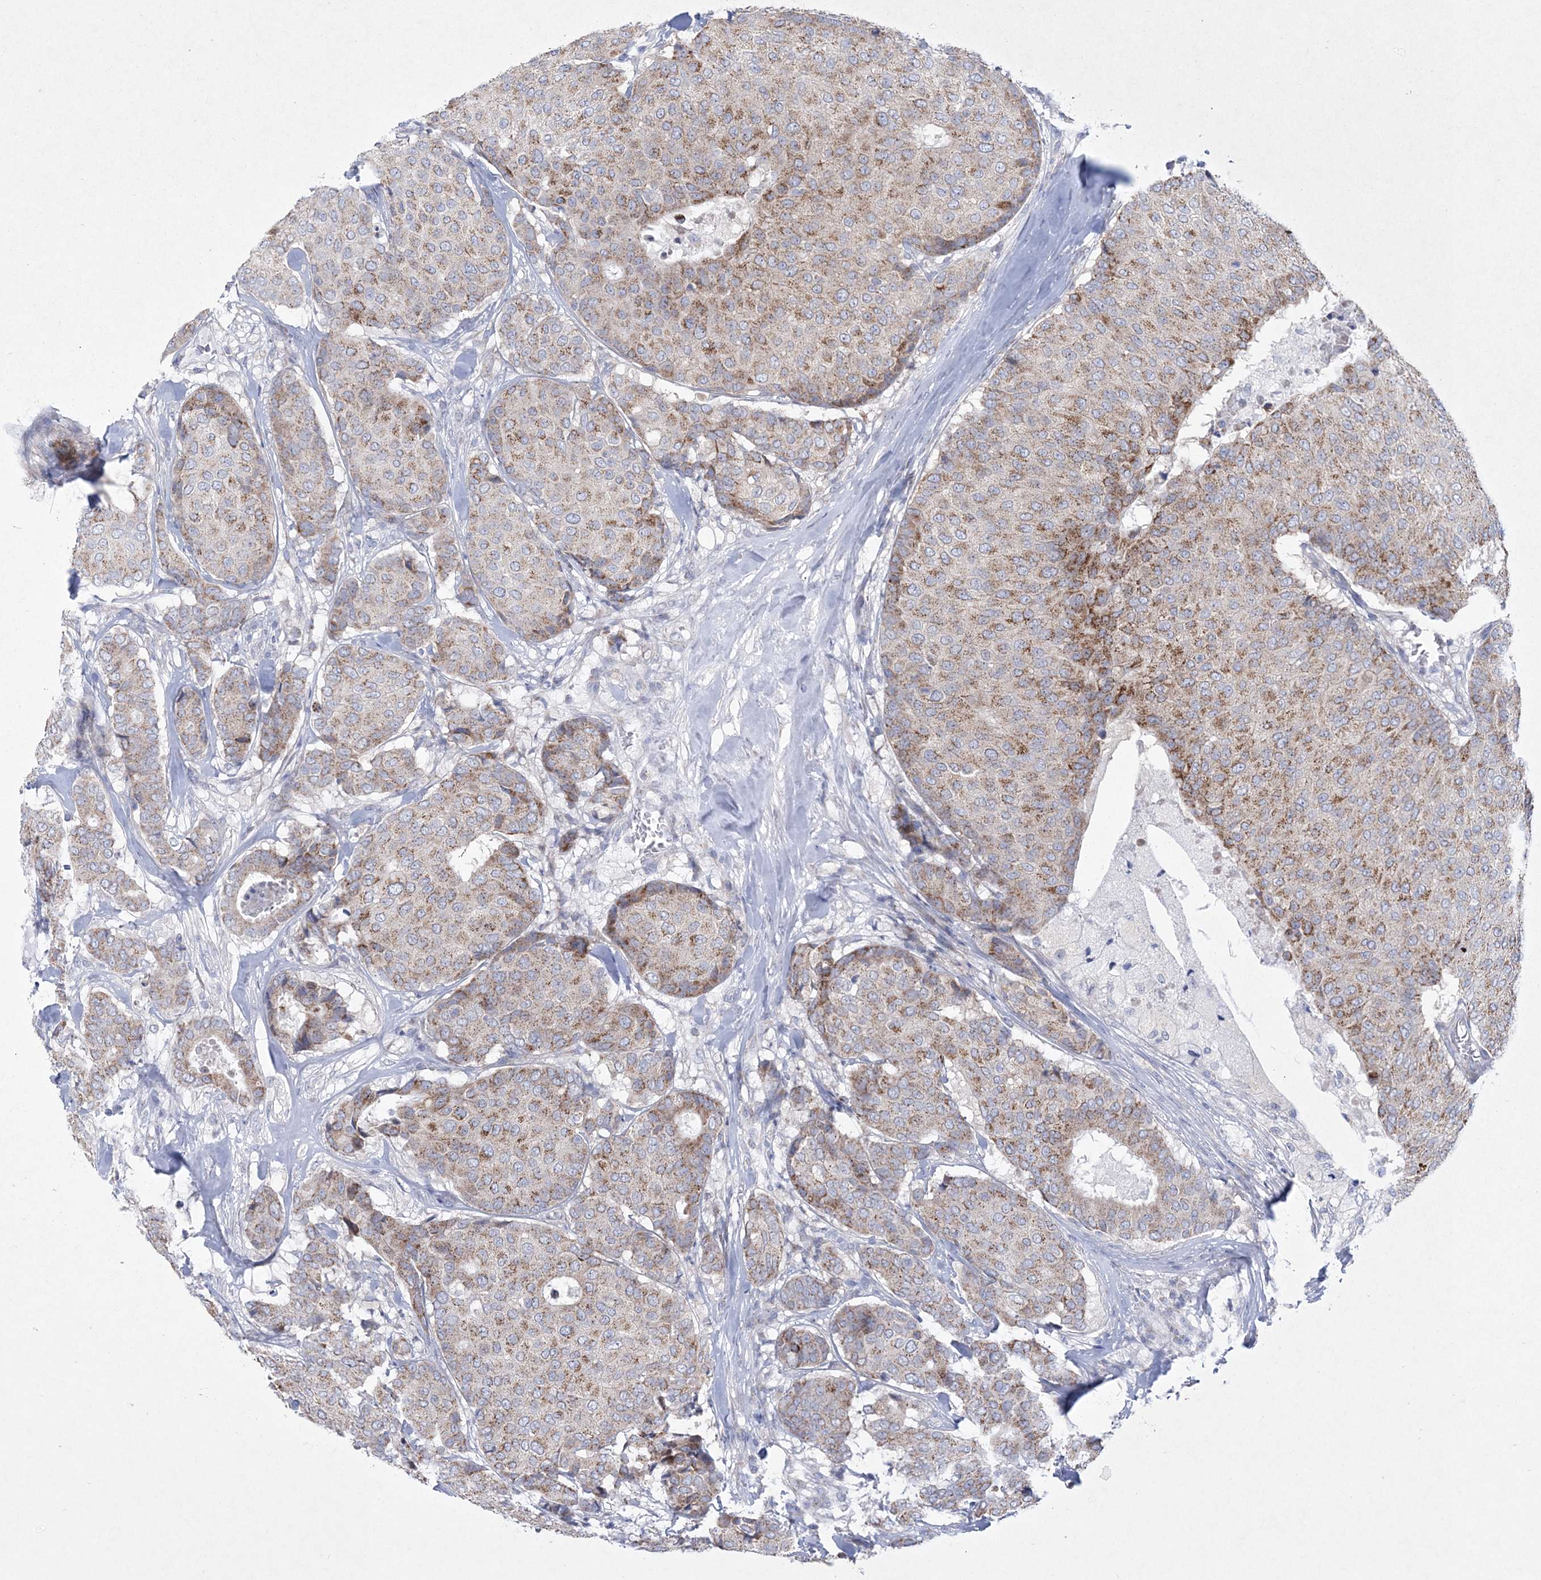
{"staining": {"intensity": "moderate", "quantity": ">75%", "location": "cytoplasmic/membranous"}, "tissue": "breast cancer", "cell_type": "Tumor cells", "image_type": "cancer", "snomed": [{"axis": "morphology", "description": "Duct carcinoma"}, {"axis": "topography", "description": "Breast"}], "caption": "Breast cancer (intraductal carcinoma) was stained to show a protein in brown. There is medium levels of moderate cytoplasmic/membranous staining in about >75% of tumor cells.", "gene": "CES4A", "patient": {"sex": "female", "age": 75}}